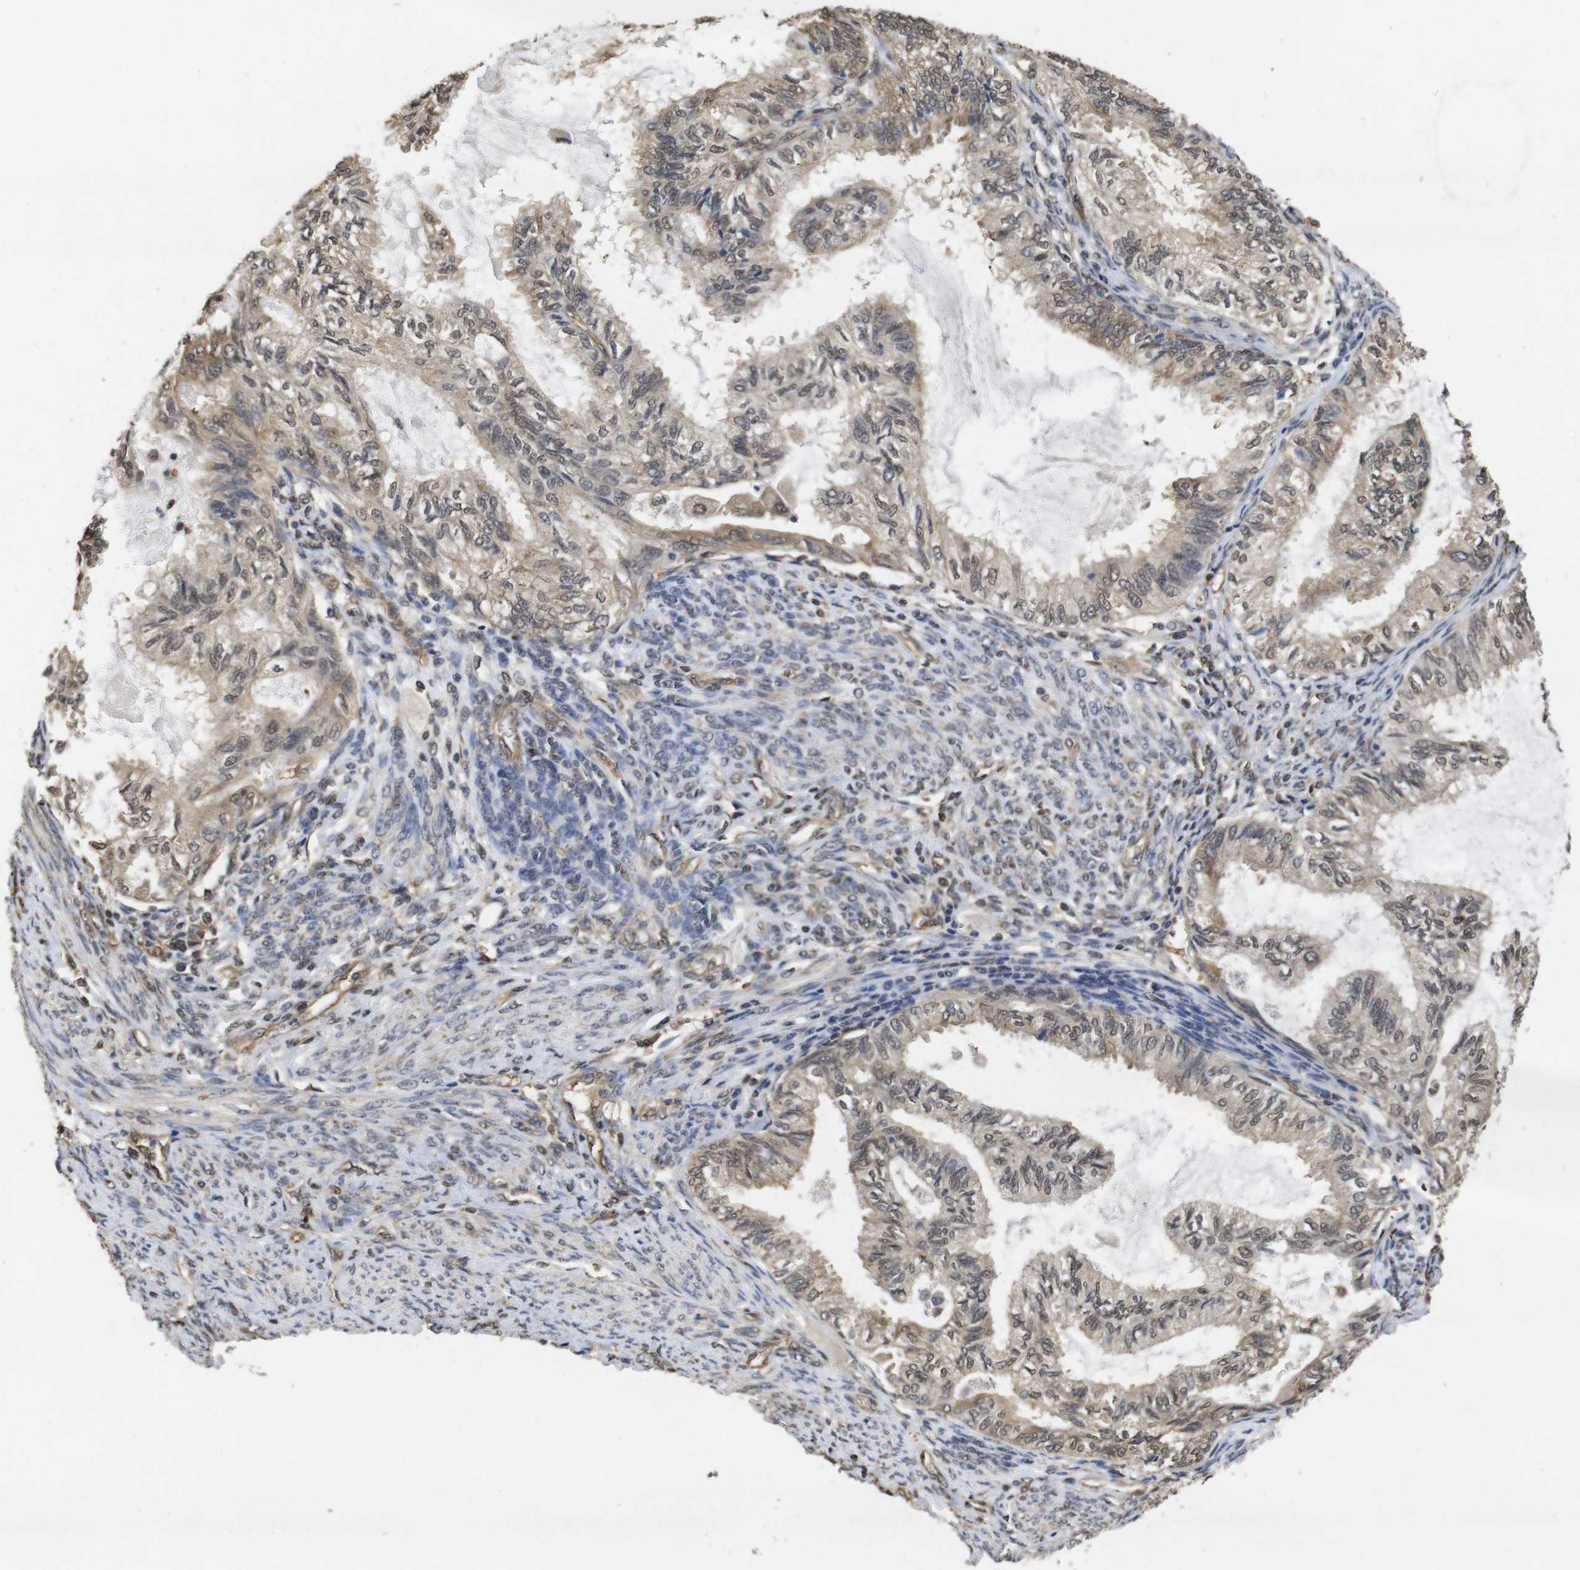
{"staining": {"intensity": "moderate", "quantity": ">75%", "location": "cytoplasmic/membranous"}, "tissue": "cervical cancer", "cell_type": "Tumor cells", "image_type": "cancer", "snomed": [{"axis": "morphology", "description": "Normal tissue, NOS"}, {"axis": "morphology", "description": "Adenocarcinoma, NOS"}, {"axis": "topography", "description": "Cervix"}, {"axis": "topography", "description": "Endometrium"}], "caption": "About >75% of tumor cells in human cervical cancer (adenocarcinoma) display moderate cytoplasmic/membranous protein staining as visualized by brown immunohistochemical staining.", "gene": "SUMO3", "patient": {"sex": "female", "age": 86}}